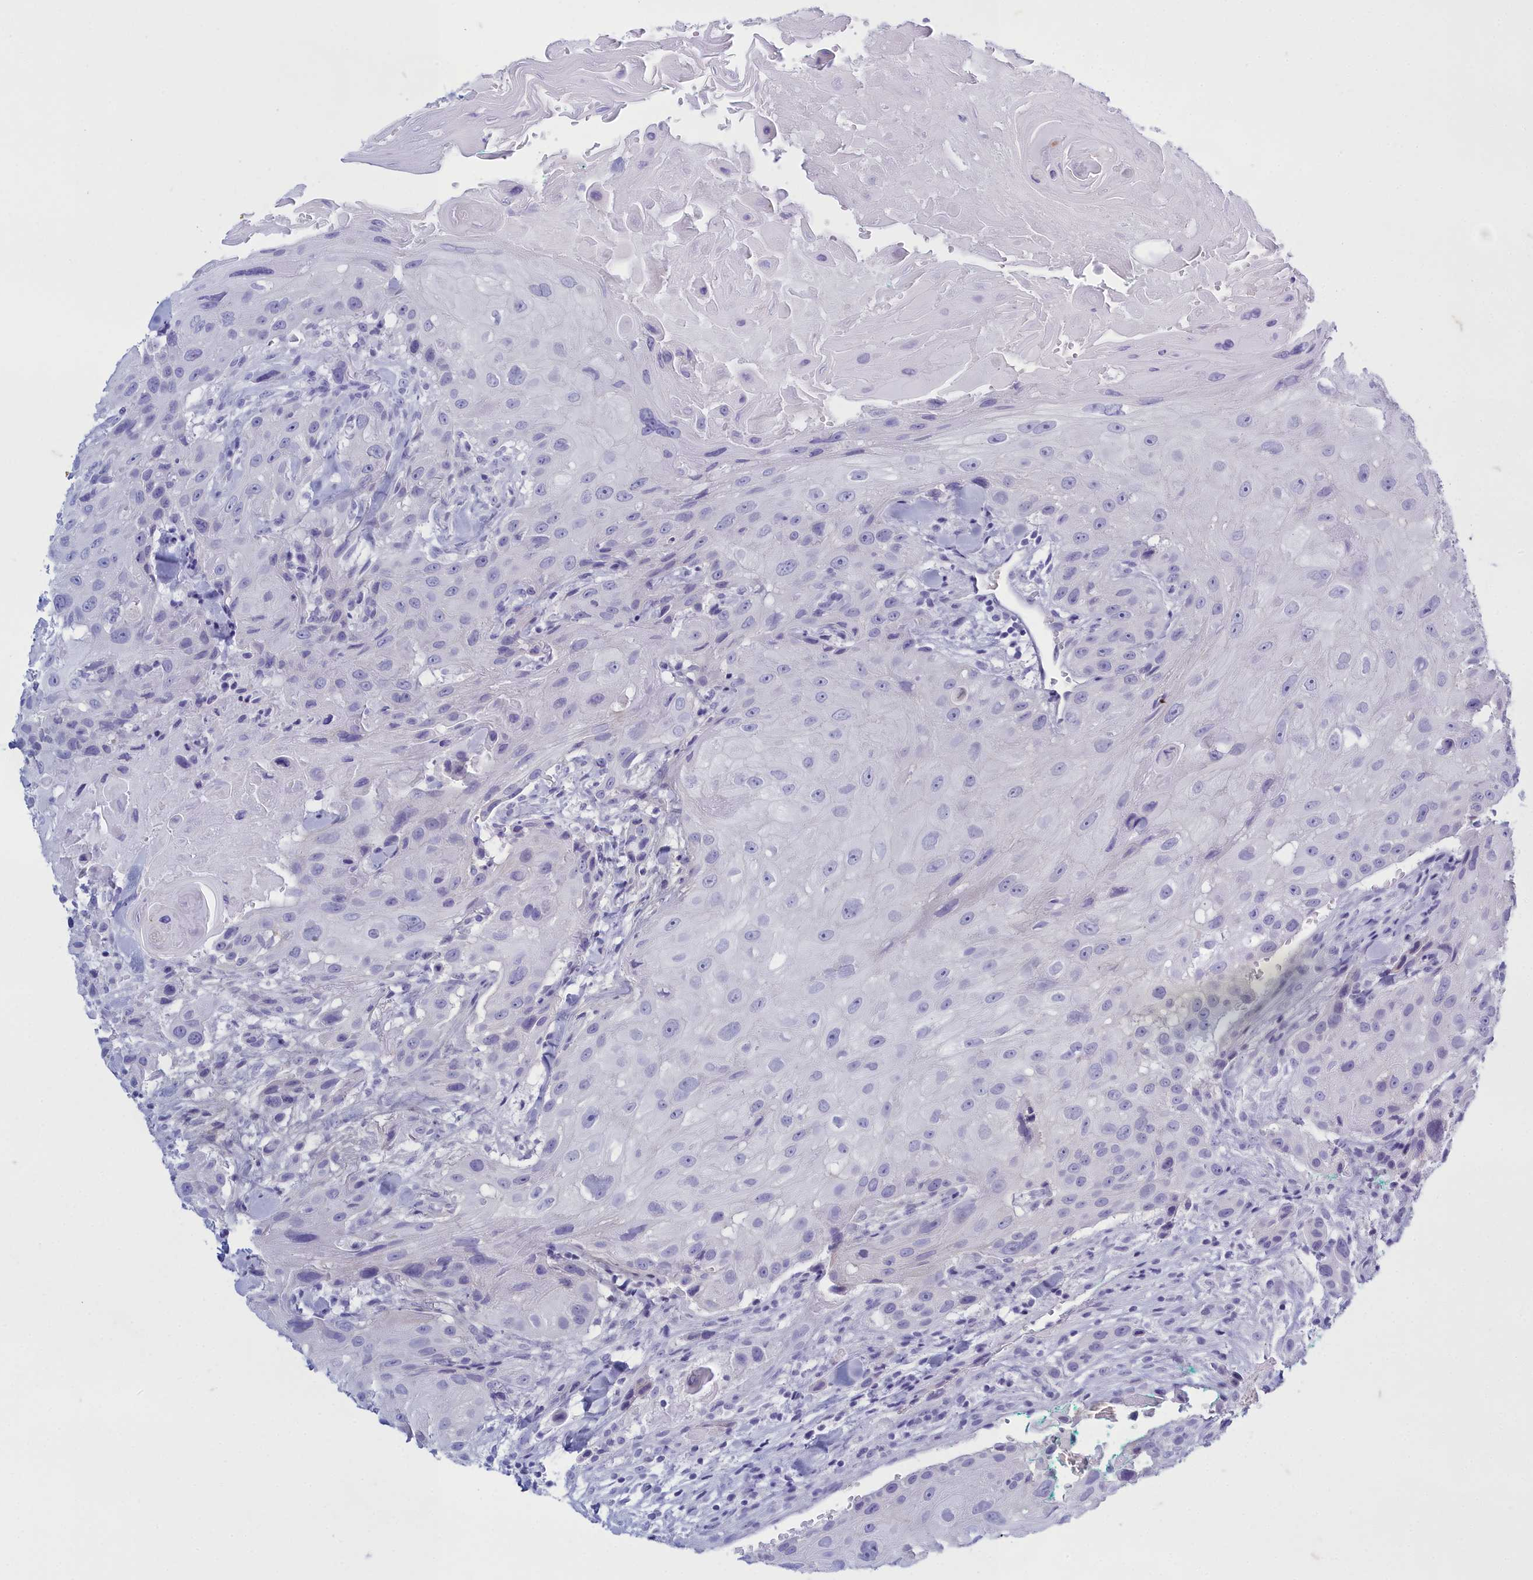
{"staining": {"intensity": "negative", "quantity": "none", "location": "none"}, "tissue": "head and neck cancer", "cell_type": "Tumor cells", "image_type": "cancer", "snomed": [{"axis": "morphology", "description": "Squamous cell carcinoma, NOS"}, {"axis": "topography", "description": "Head-Neck"}], "caption": "This is a photomicrograph of immunohistochemistry (IHC) staining of head and neck cancer (squamous cell carcinoma), which shows no staining in tumor cells.", "gene": "TMEM97", "patient": {"sex": "male", "age": 81}}